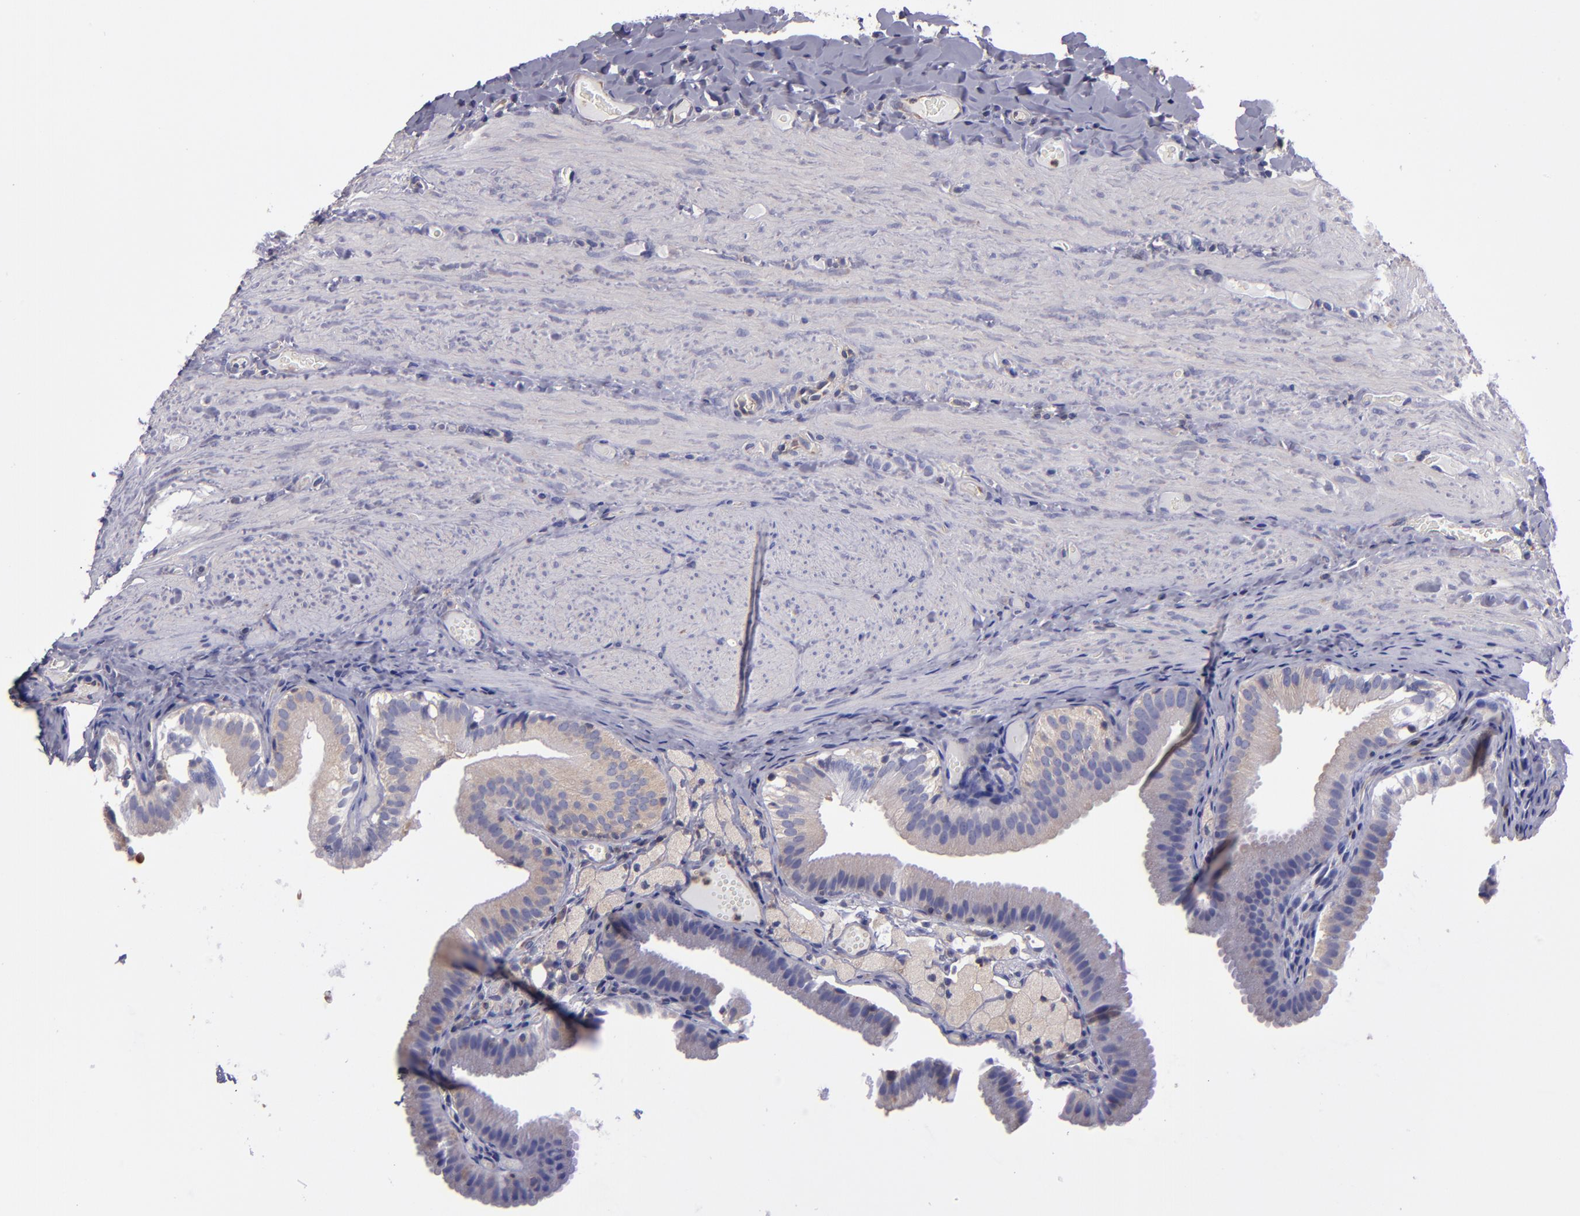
{"staining": {"intensity": "weak", "quantity": ">75%", "location": "cytoplasmic/membranous"}, "tissue": "gallbladder", "cell_type": "Glandular cells", "image_type": "normal", "snomed": [{"axis": "morphology", "description": "Normal tissue, NOS"}, {"axis": "topography", "description": "Gallbladder"}], "caption": "Immunohistochemical staining of unremarkable human gallbladder reveals >75% levels of weak cytoplasmic/membranous protein positivity in about >75% of glandular cells.", "gene": "CARS1", "patient": {"sex": "female", "age": 24}}